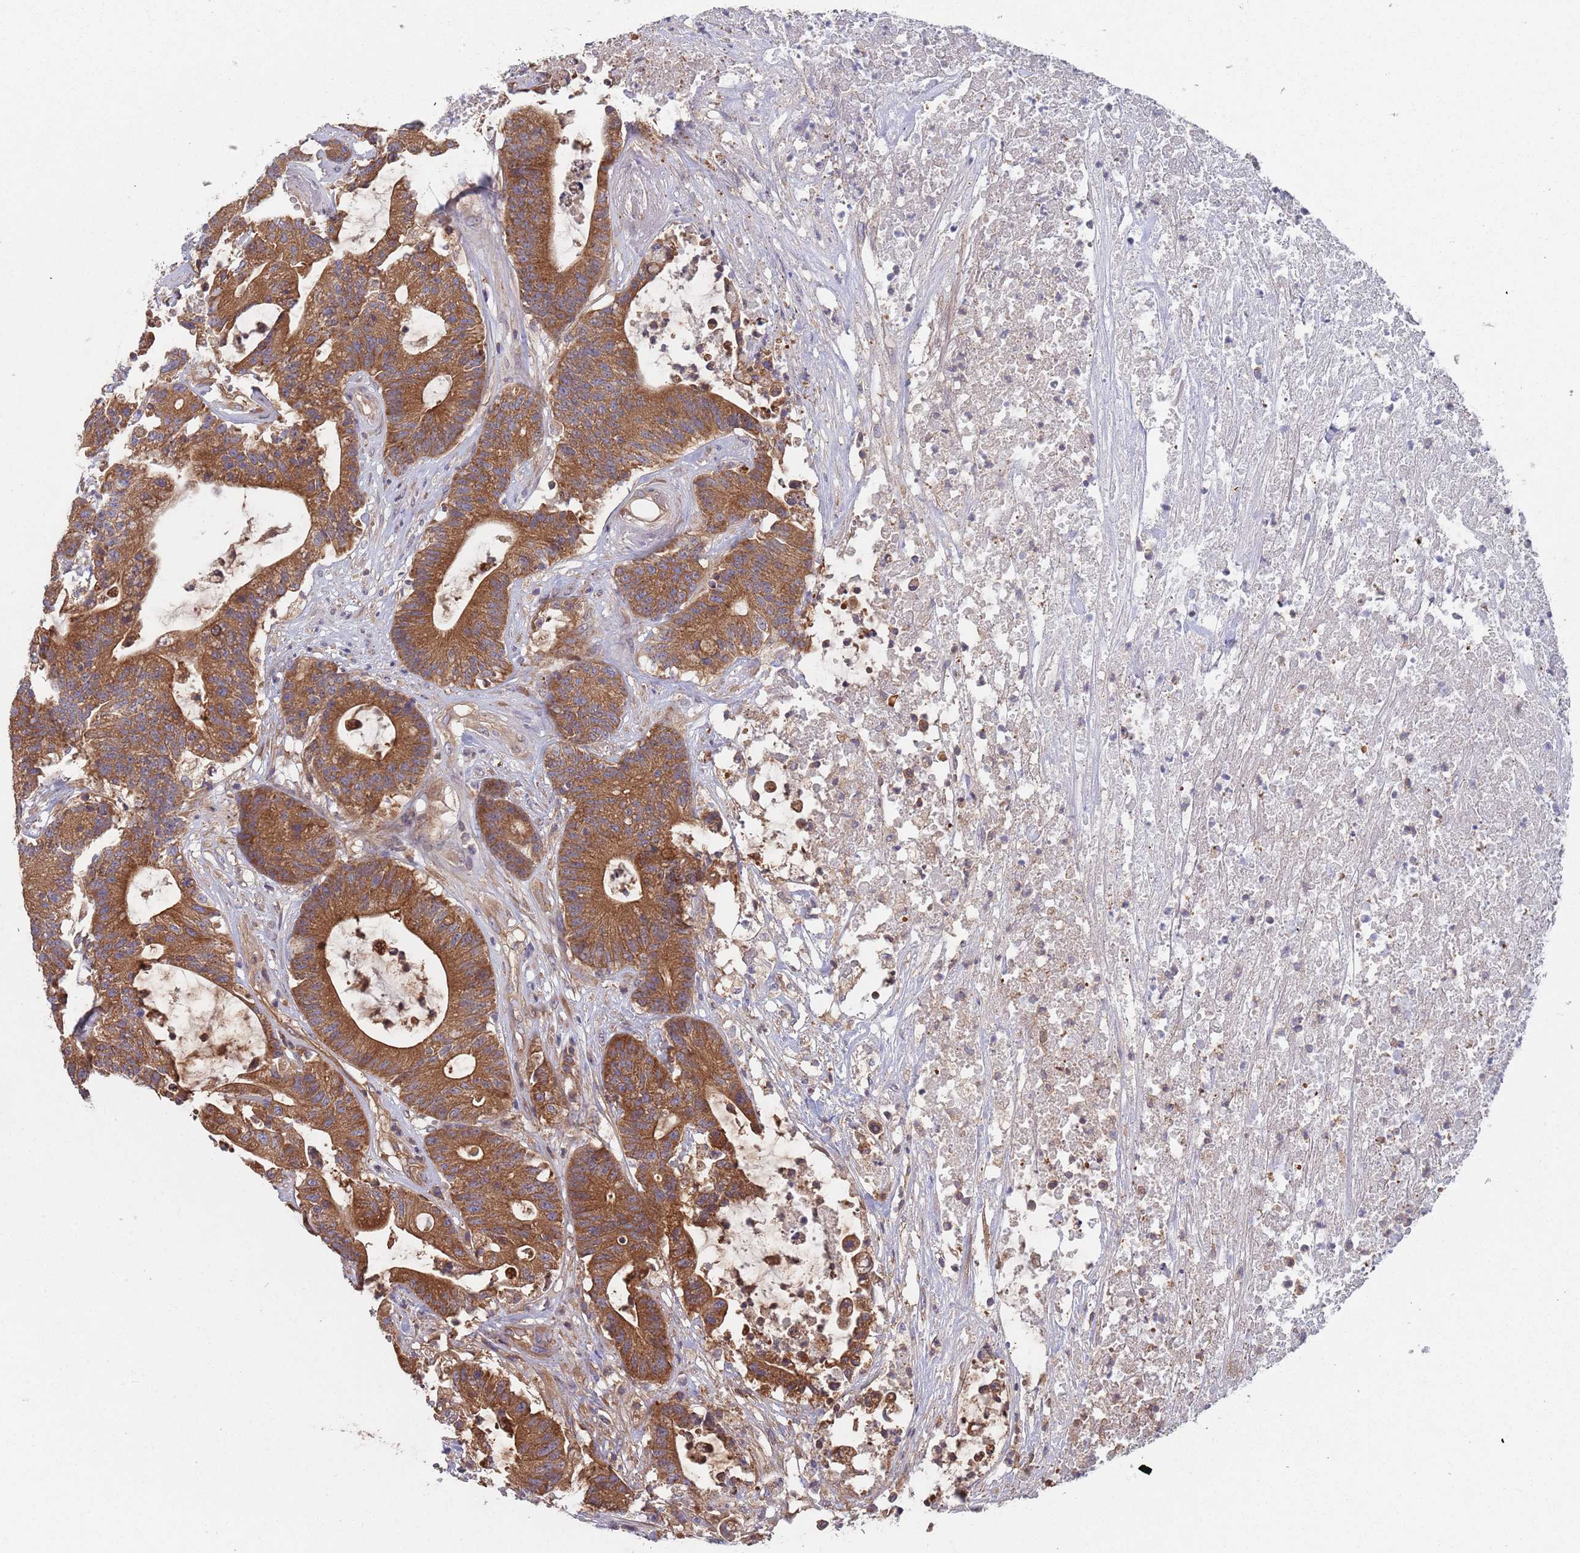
{"staining": {"intensity": "strong", "quantity": ">75%", "location": "cytoplasmic/membranous"}, "tissue": "colorectal cancer", "cell_type": "Tumor cells", "image_type": "cancer", "snomed": [{"axis": "morphology", "description": "Adenocarcinoma, NOS"}, {"axis": "topography", "description": "Colon"}], "caption": "Colorectal adenocarcinoma tissue demonstrates strong cytoplasmic/membranous positivity in approximately >75% of tumor cells, visualized by immunohistochemistry. (Stains: DAB (3,3'-diaminobenzidine) in brown, nuclei in blue, Microscopy: brightfield microscopy at high magnification).", "gene": "GDI2", "patient": {"sex": "female", "age": 84}}